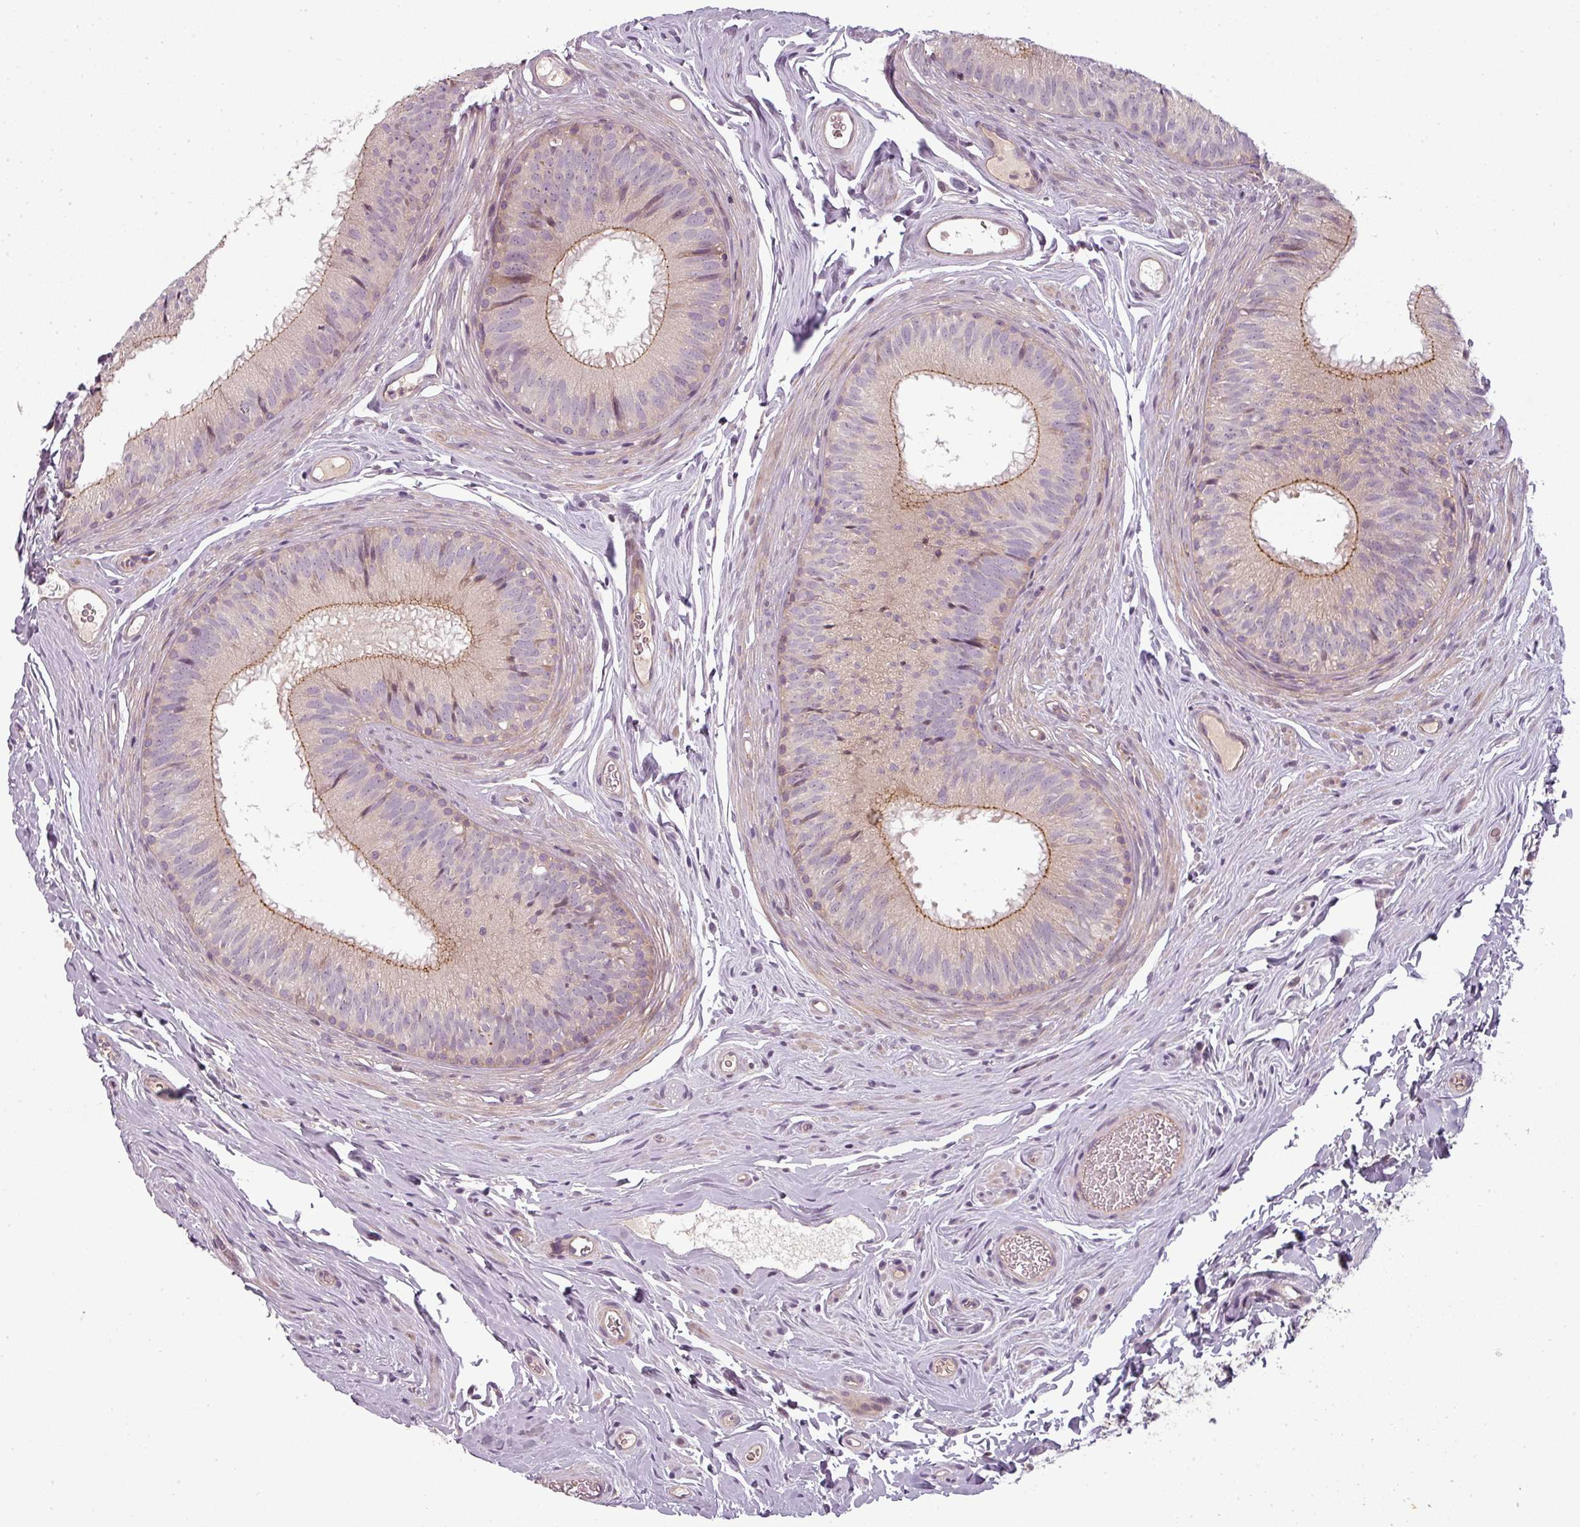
{"staining": {"intensity": "moderate", "quantity": "25%-75%", "location": "cytoplasmic/membranous"}, "tissue": "epididymis", "cell_type": "Glandular cells", "image_type": "normal", "snomed": [{"axis": "morphology", "description": "Normal tissue, NOS"}, {"axis": "topography", "description": "Epididymis, spermatic cord, NOS"}], "caption": "High-magnification brightfield microscopy of normal epididymis stained with DAB (brown) and counterstained with hematoxylin (blue). glandular cells exhibit moderate cytoplasmic/membranous positivity is present in approximately25%-75% of cells. (DAB (3,3'-diaminobenzidine) = brown stain, brightfield microscopy at high magnification).", "gene": "SLC16A9", "patient": {"sex": "male", "age": 25}}